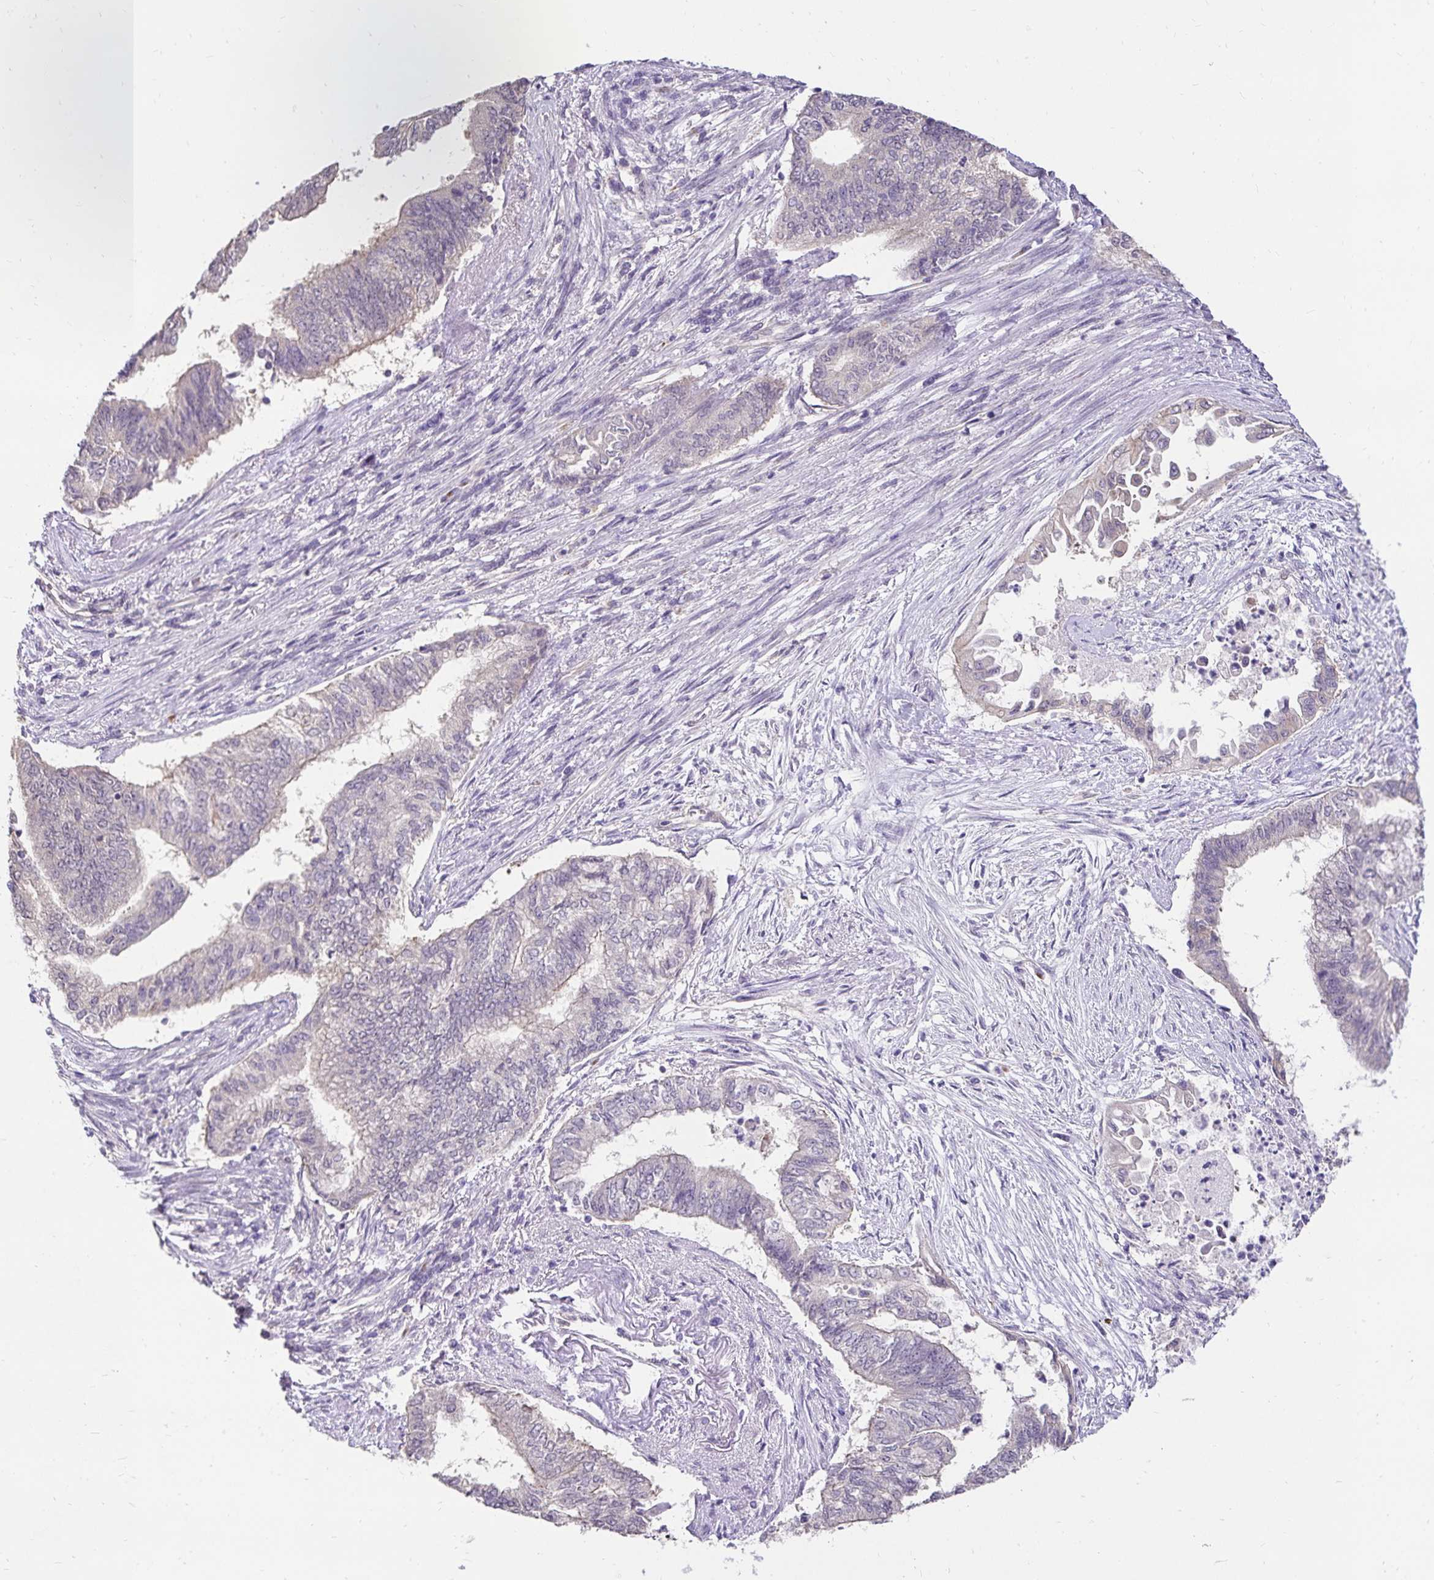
{"staining": {"intensity": "negative", "quantity": "none", "location": "none"}, "tissue": "endometrial cancer", "cell_type": "Tumor cells", "image_type": "cancer", "snomed": [{"axis": "morphology", "description": "Adenocarcinoma, NOS"}, {"axis": "topography", "description": "Endometrium"}], "caption": "This is a histopathology image of IHC staining of adenocarcinoma (endometrial), which shows no expression in tumor cells.", "gene": "SLC9A1", "patient": {"sex": "female", "age": 65}}